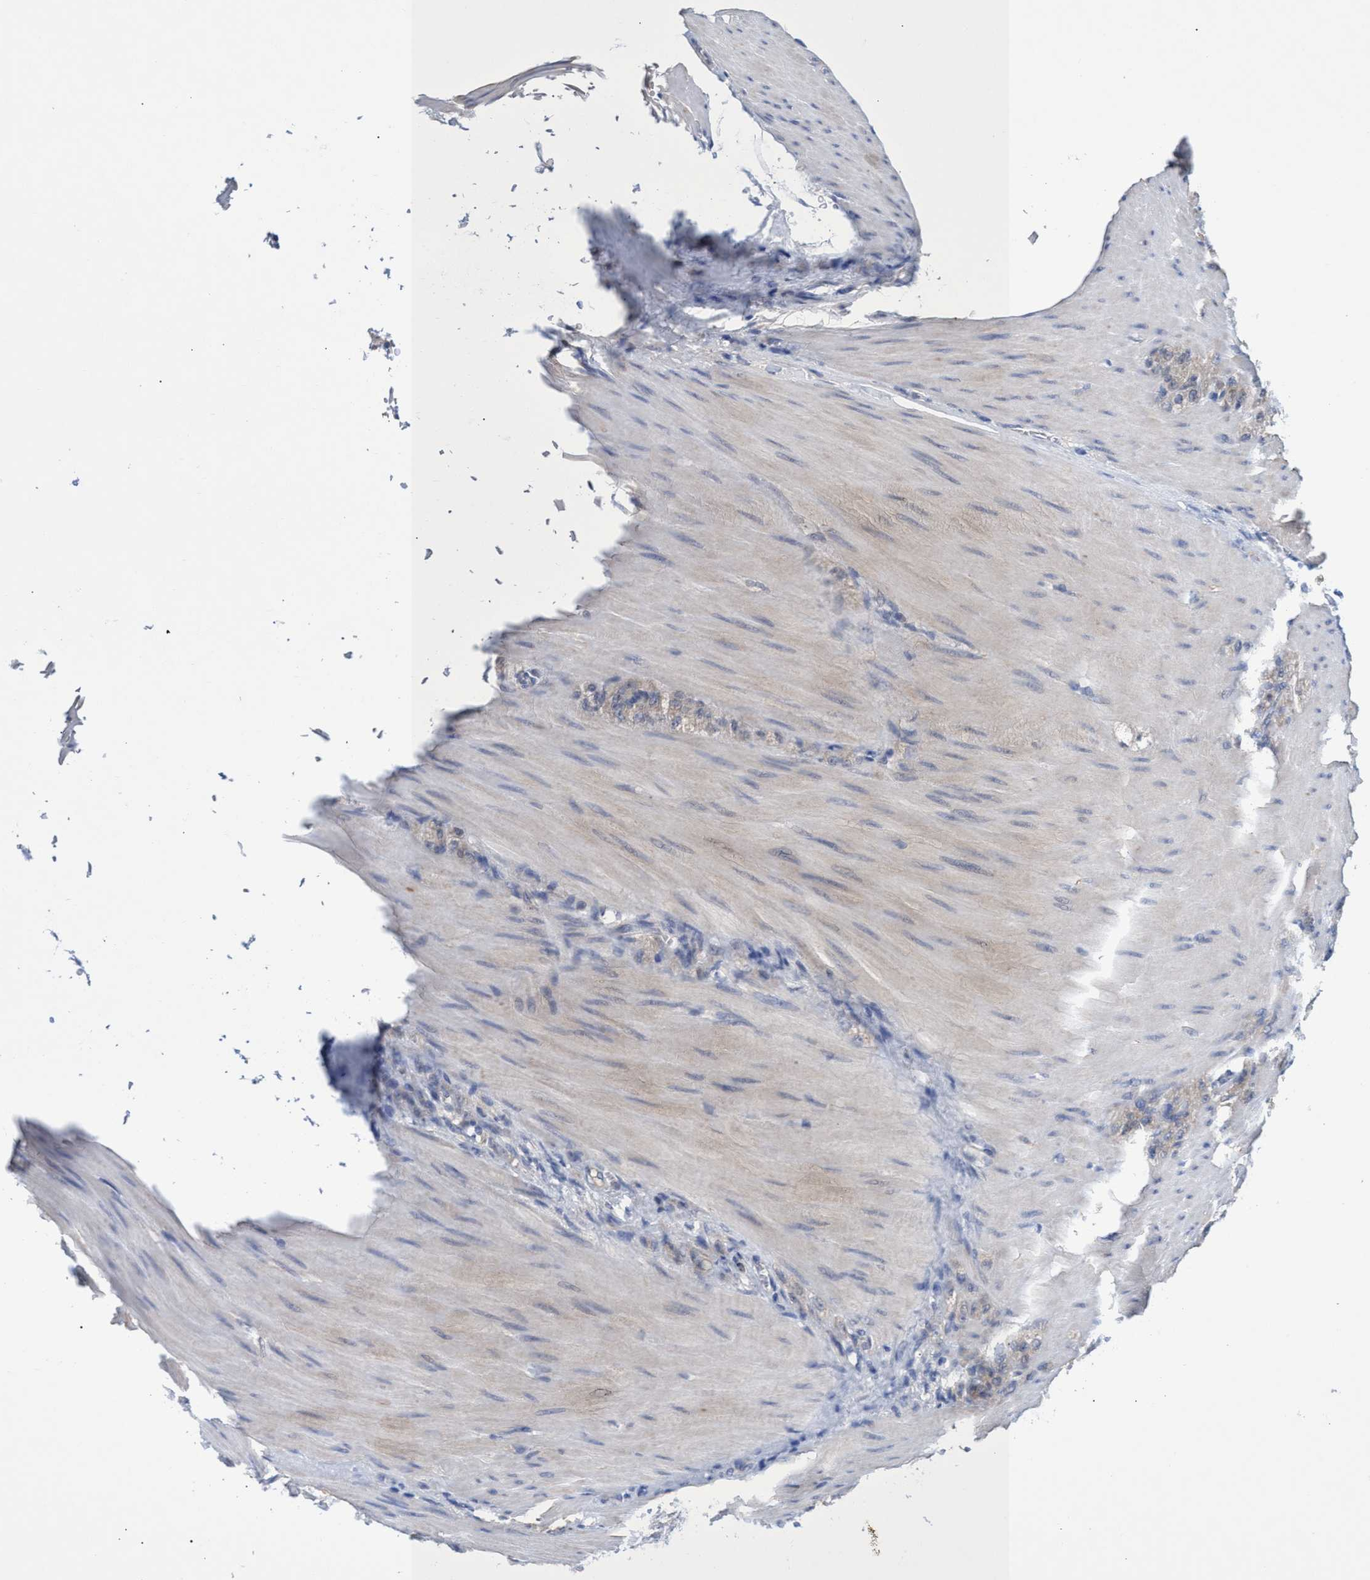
{"staining": {"intensity": "weak", "quantity": "<25%", "location": "cytoplasmic/membranous"}, "tissue": "stomach cancer", "cell_type": "Tumor cells", "image_type": "cancer", "snomed": [{"axis": "morphology", "description": "Normal tissue, NOS"}, {"axis": "morphology", "description": "Adenocarcinoma, NOS"}, {"axis": "topography", "description": "Stomach"}], "caption": "DAB (3,3'-diaminobenzidine) immunohistochemical staining of stomach adenocarcinoma shows no significant staining in tumor cells. (Immunohistochemistry, brightfield microscopy, high magnification).", "gene": "SVEP1", "patient": {"sex": "male", "age": 82}}